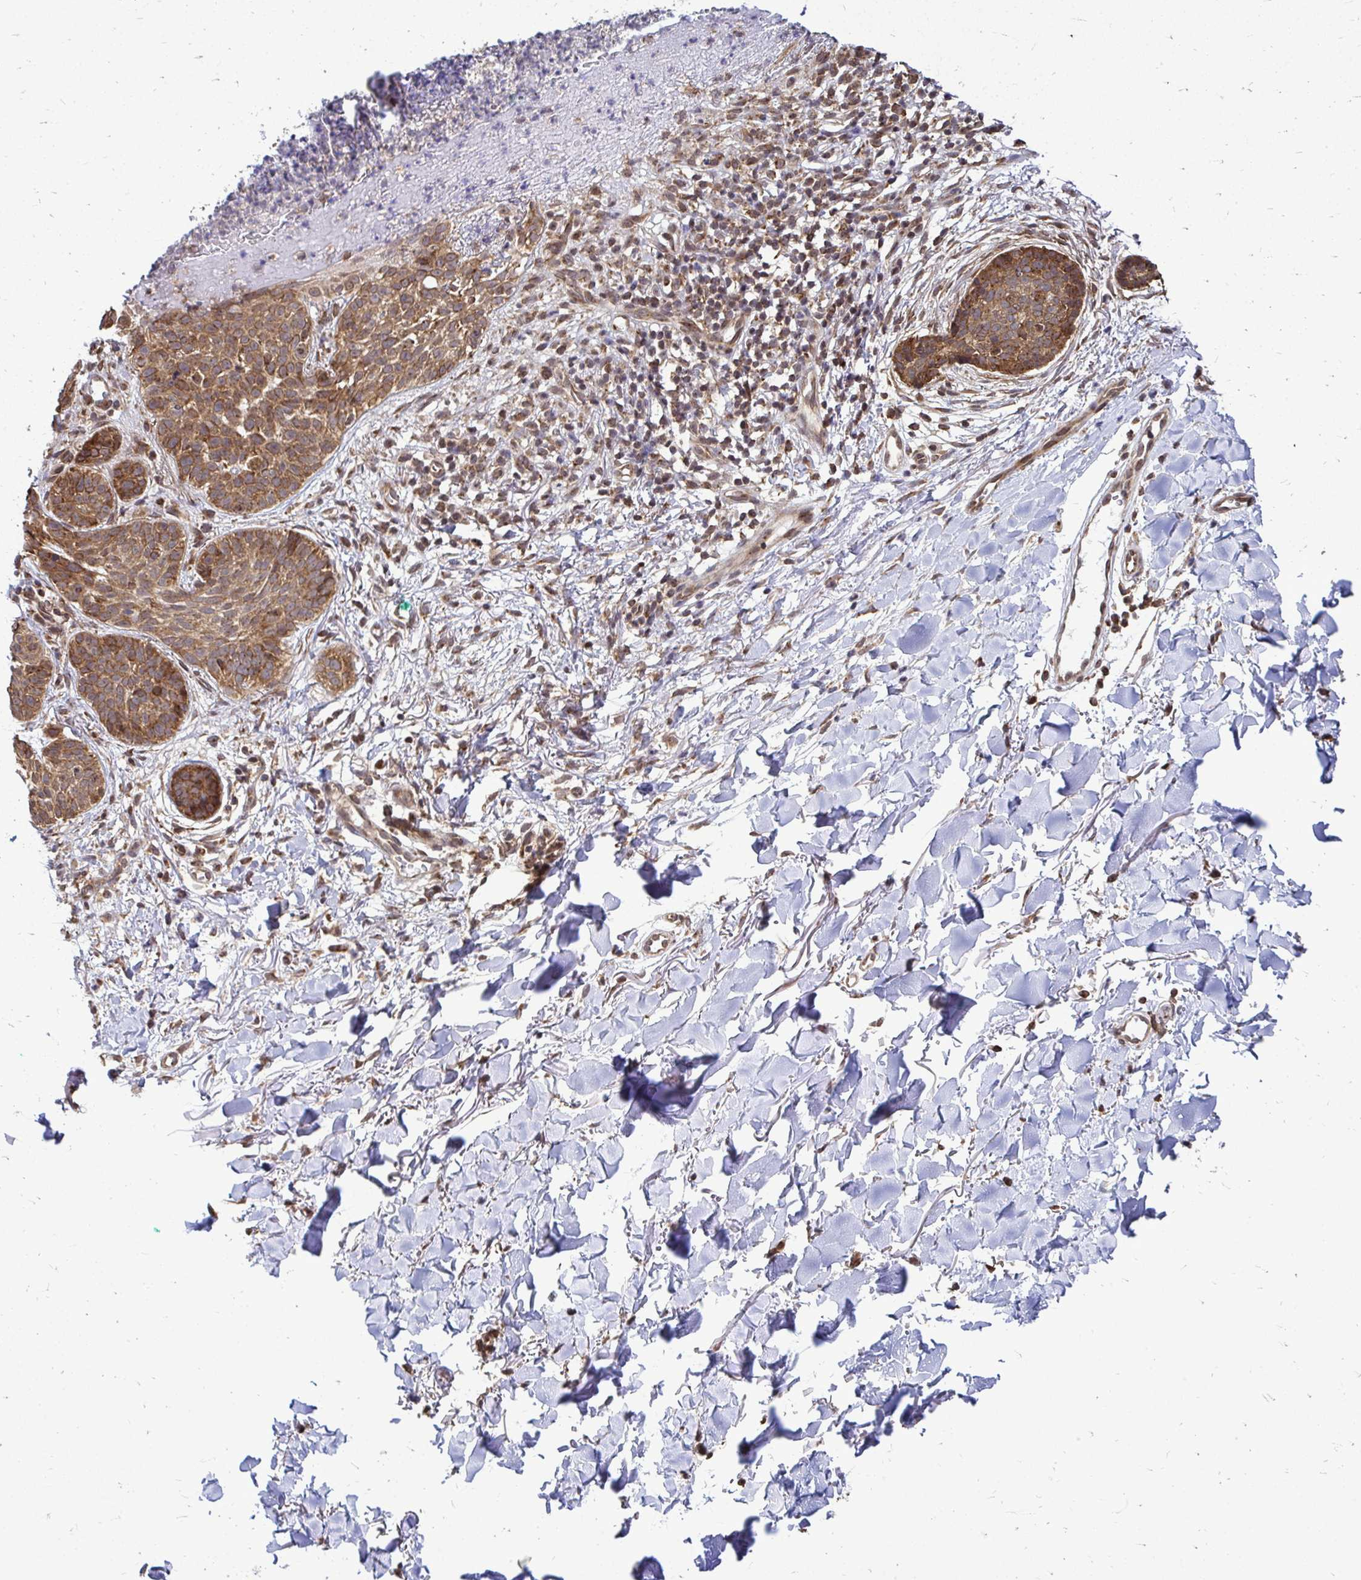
{"staining": {"intensity": "moderate", "quantity": ">75%", "location": "cytoplasmic/membranous"}, "tissue": "skin cancer", "cell_type": "Tumor cells", "image_type": "cancer", "snomed": [{"axis": "morphology", "description": "Basal cell carcinoma"}, {"axis": "topography", "description": "Skin"}, {"axis": "topography", "description": "Skin of neck"}, {"axis": "topography", "description": "Skin of shoulder"}, {"axis": "topography", "description": "Skin of back"}], "caption": "High-magnification brightfield microscopy of skin cancer (basal cell carcinoma) stained with DAB (brown) and counterstained with hematoxylin (blue). tumor cells exhibit moderate cytoplasmic/membranous staining is identified in about>75% of cells.", "gene": "FMR1", "patient": {"sex": "male", "age": 80}}